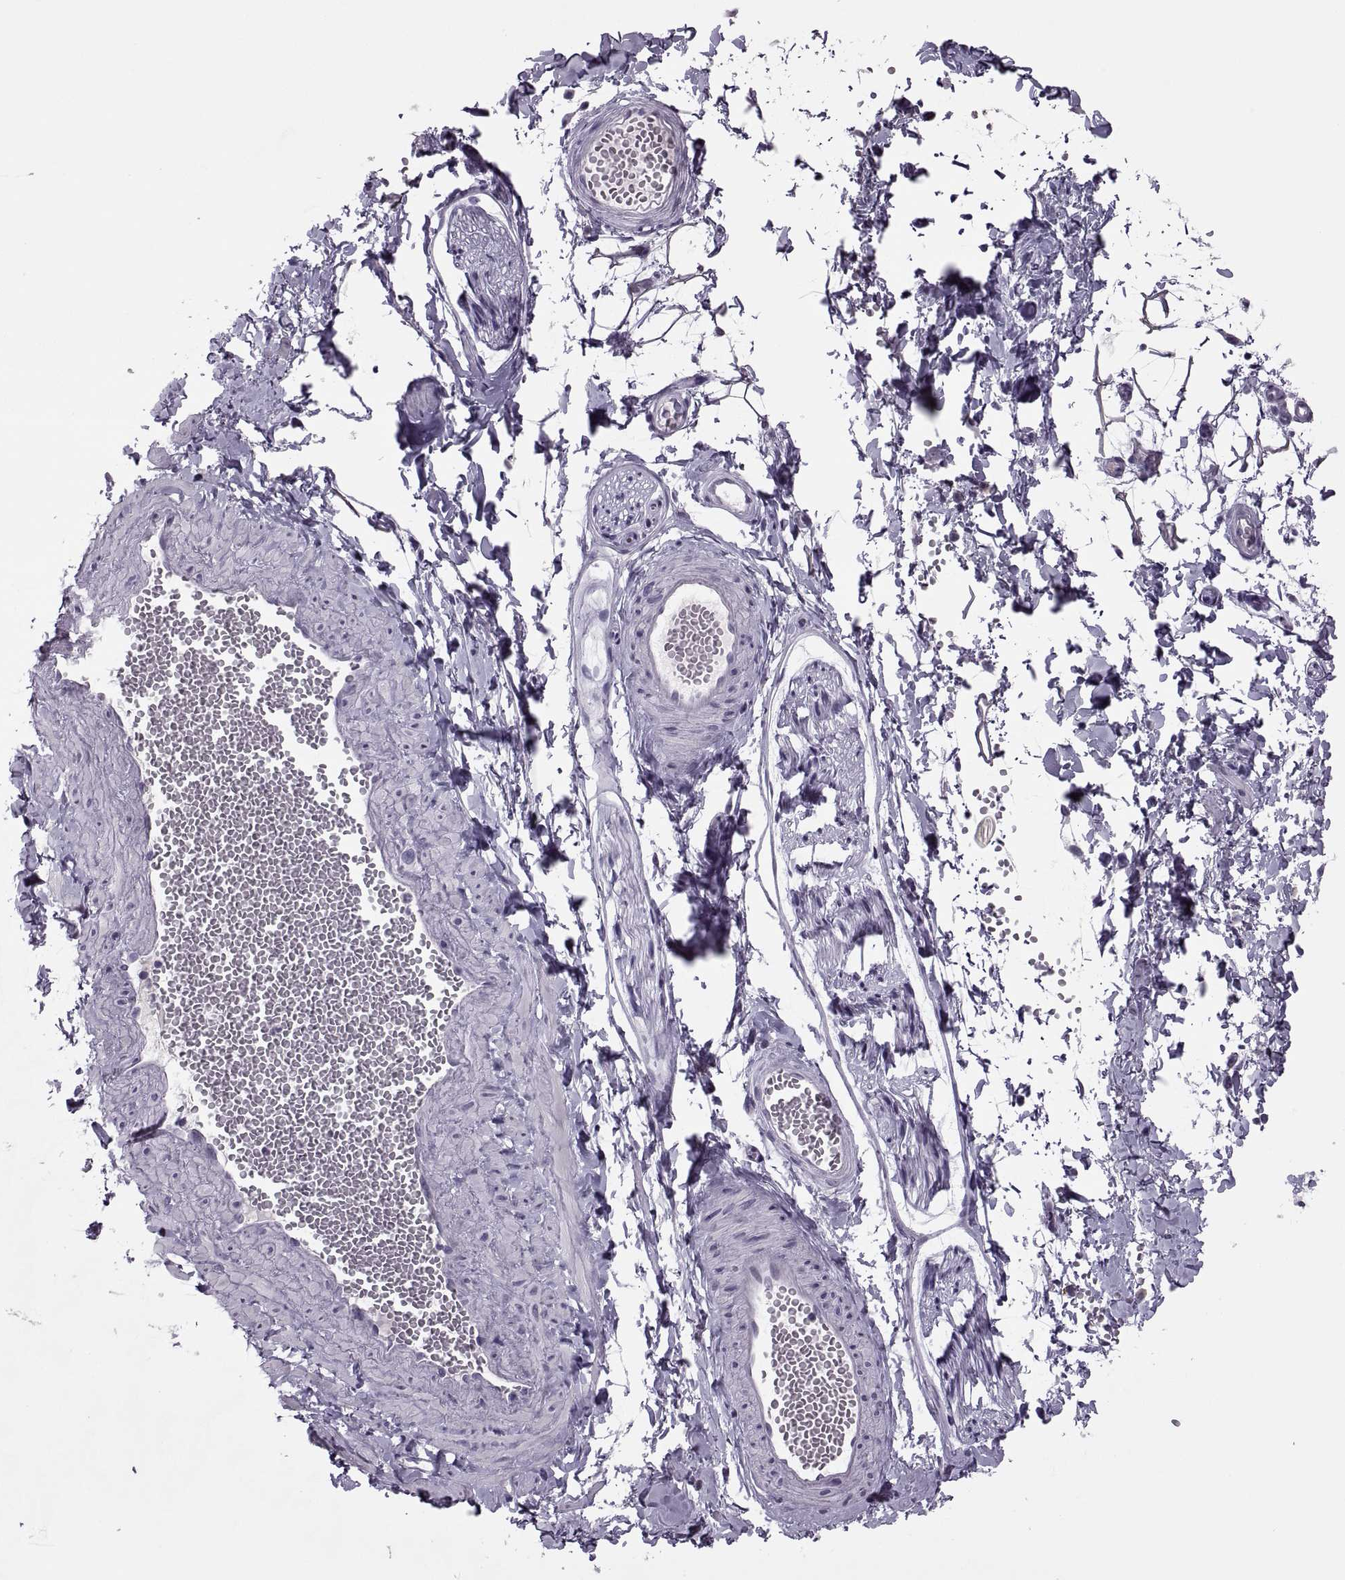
{"staining": {"intensity": "negative", "quantity": "none", "location": "none"}, "tissue": "adipose tissue", "cell_type": "Adipocytes", "image_type": "normal", "snomed": [{"axis": "morphology", "description": "Normal tissue, NOS"}, {"axis": "topography", "description": "Smooth muscle"}, {"axis": "topography", "description": "Peripheral nerve tissue"}], "caption": "Immunohistochemistry (IHC) of unremarkable human adipose tissue demonstrates no expression in adipocytes.", "gene": "SYNGR4", "patient": {"sex": "male", "age": 22}}